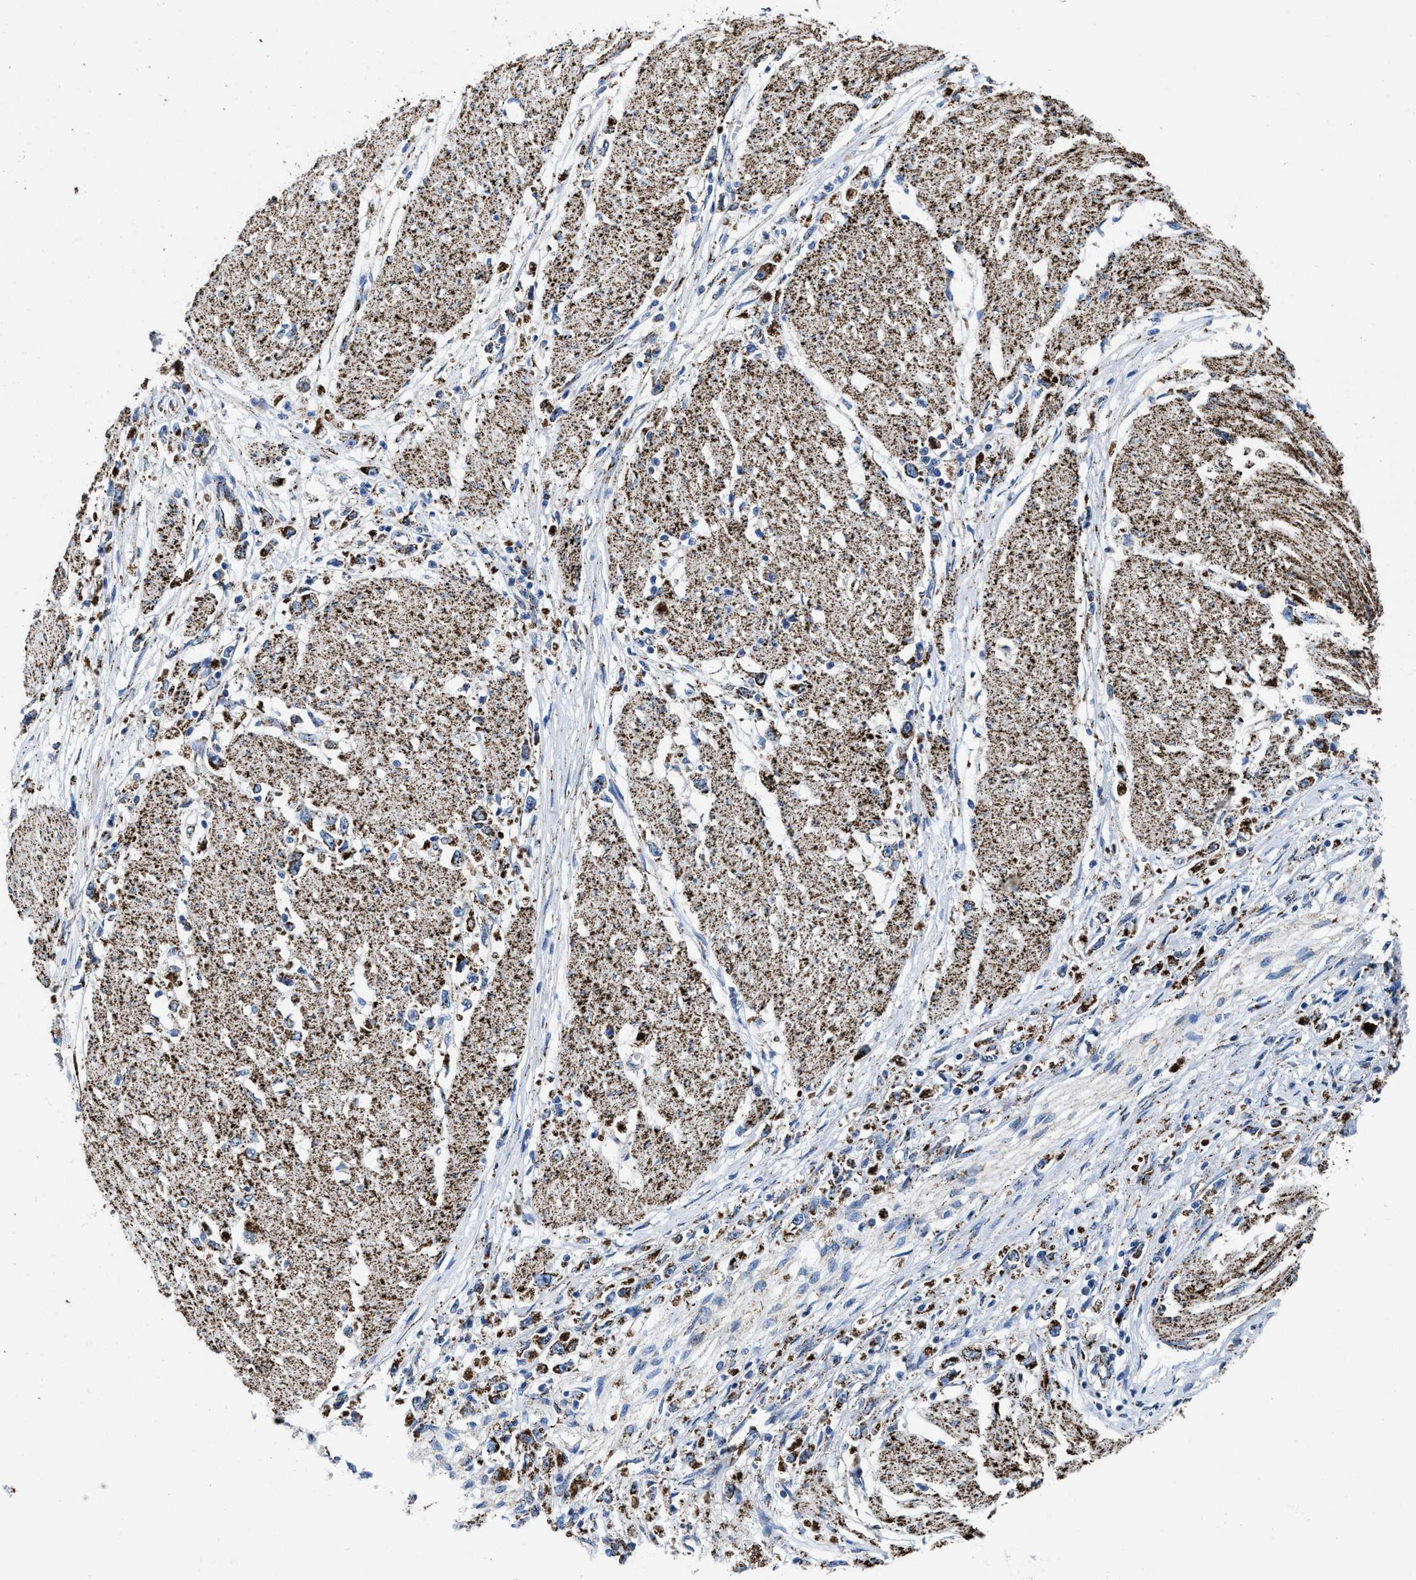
{"staining": {"intensity": "strong", "quantity": ">75%", "location": "cytoplasmic/membranous"}, "tissue": "stomach cancer", "cell_type": "Tumor cells", "image_type": "cancer", "snomed": [{"axis": "morphology", "description": "Adenocarcinoma, NOS"}, {"axis": "topography", "description": "Stomach"}], "caption": "Immunohistochemistry (IHC) (DAB) staining of human stomach cancer demonstrates strong cytoplasmic/membranous protein staining in about >75% of tumor cells.", "gene": "ALDH1B1", "patient": {"sex": "female", "age": 59}}